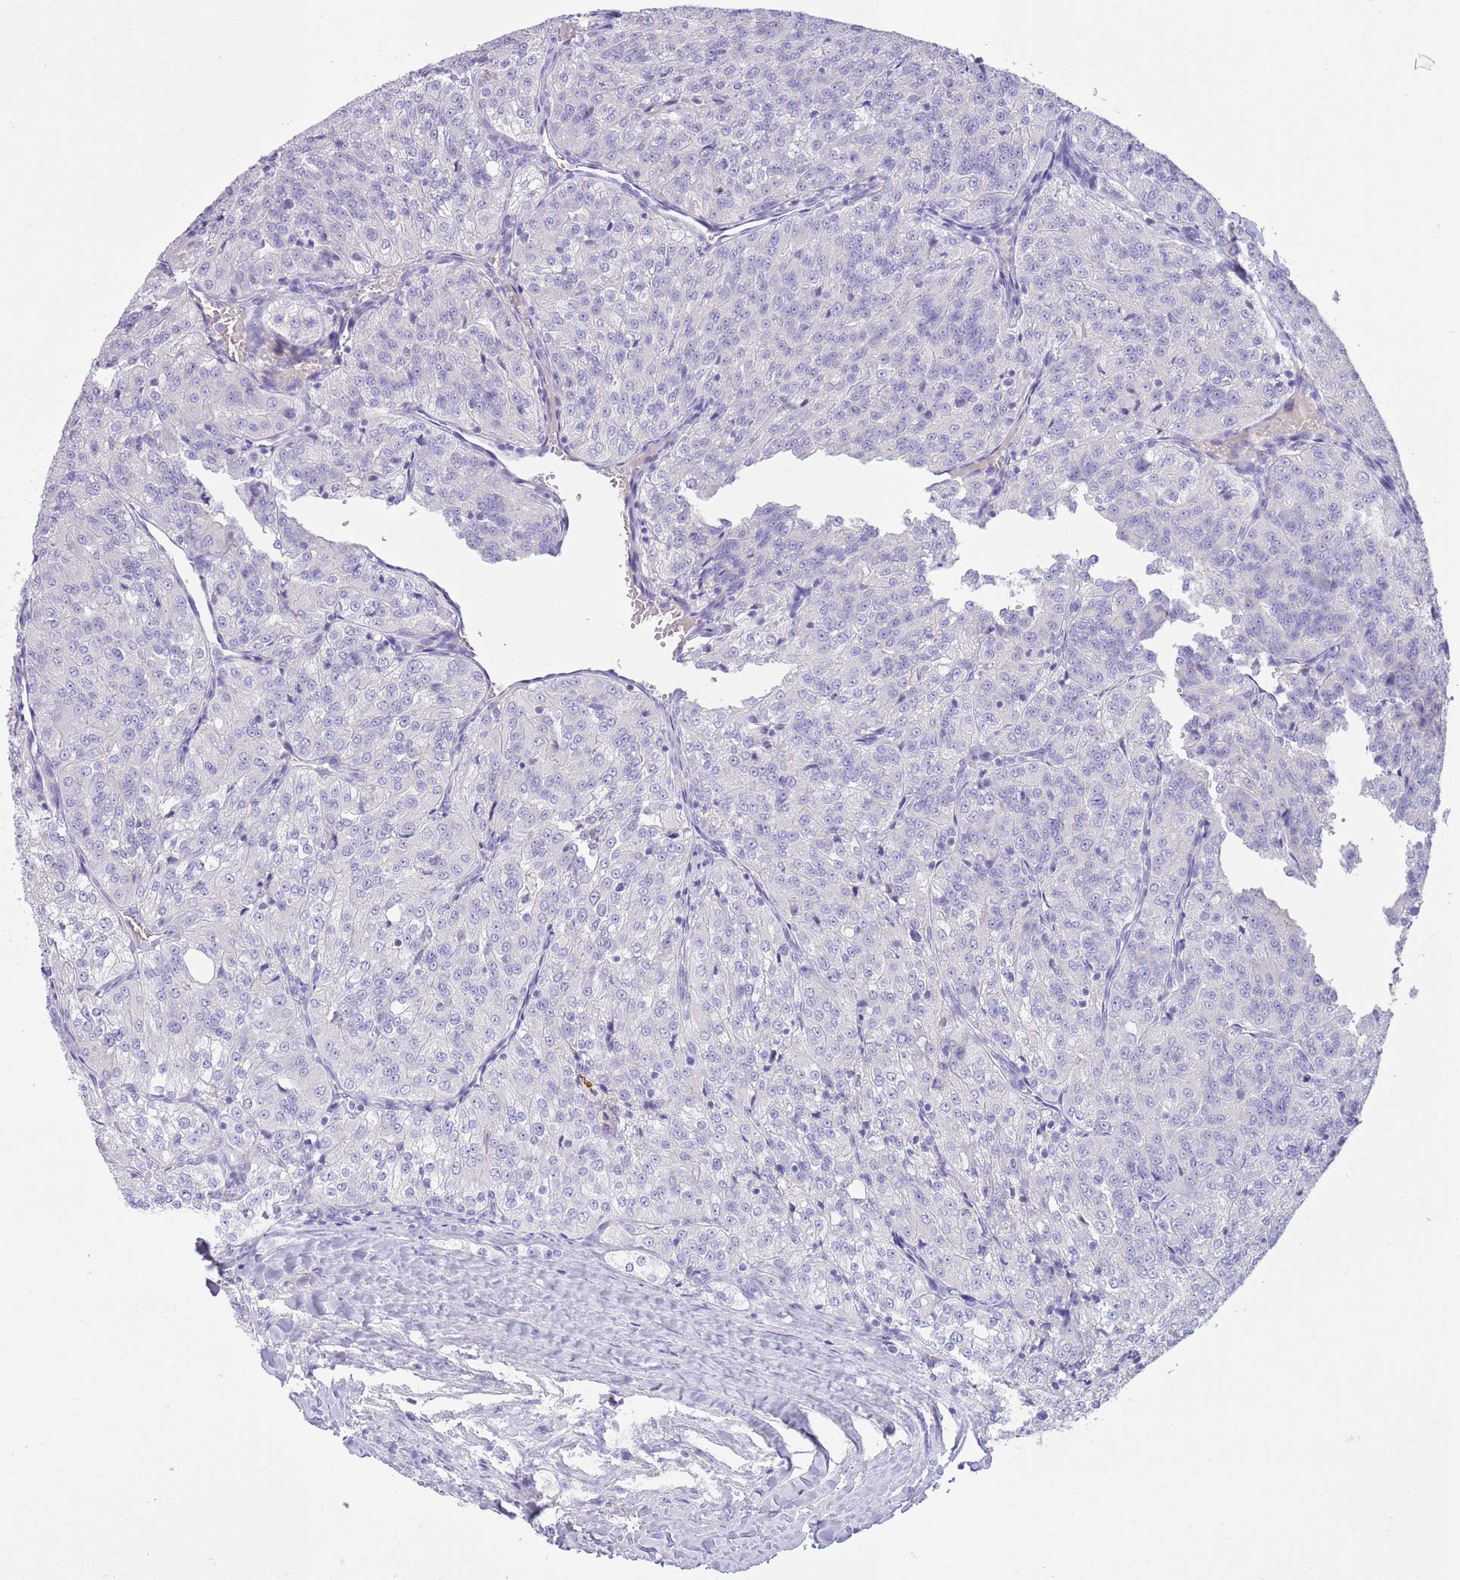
{"staining": {"intensity": "negative", "quantity": "none", "location": "none"}, "tissue": "renal cancer", "cell_type": "Tumor cells", "image_type": "cancer", "snomed": [{"axis": "morphology", "description": "Adenocarcinoma, NOS"}, {"axis": "topography", "description": "Kidney"}], "caption": "Immunohistochemical staining of human renal adenocarcinoma reveals no significant positivity in tumor cells. (Stains: DAB (3,3'-diaminobenzidine) immunohistochemistry (IHC) with hematoxylin counter stain, Microscopy: brightfield microscopy at high magnification).", "gene": "SFTPA1", "patient": {"sex": "female", "age": 63}}